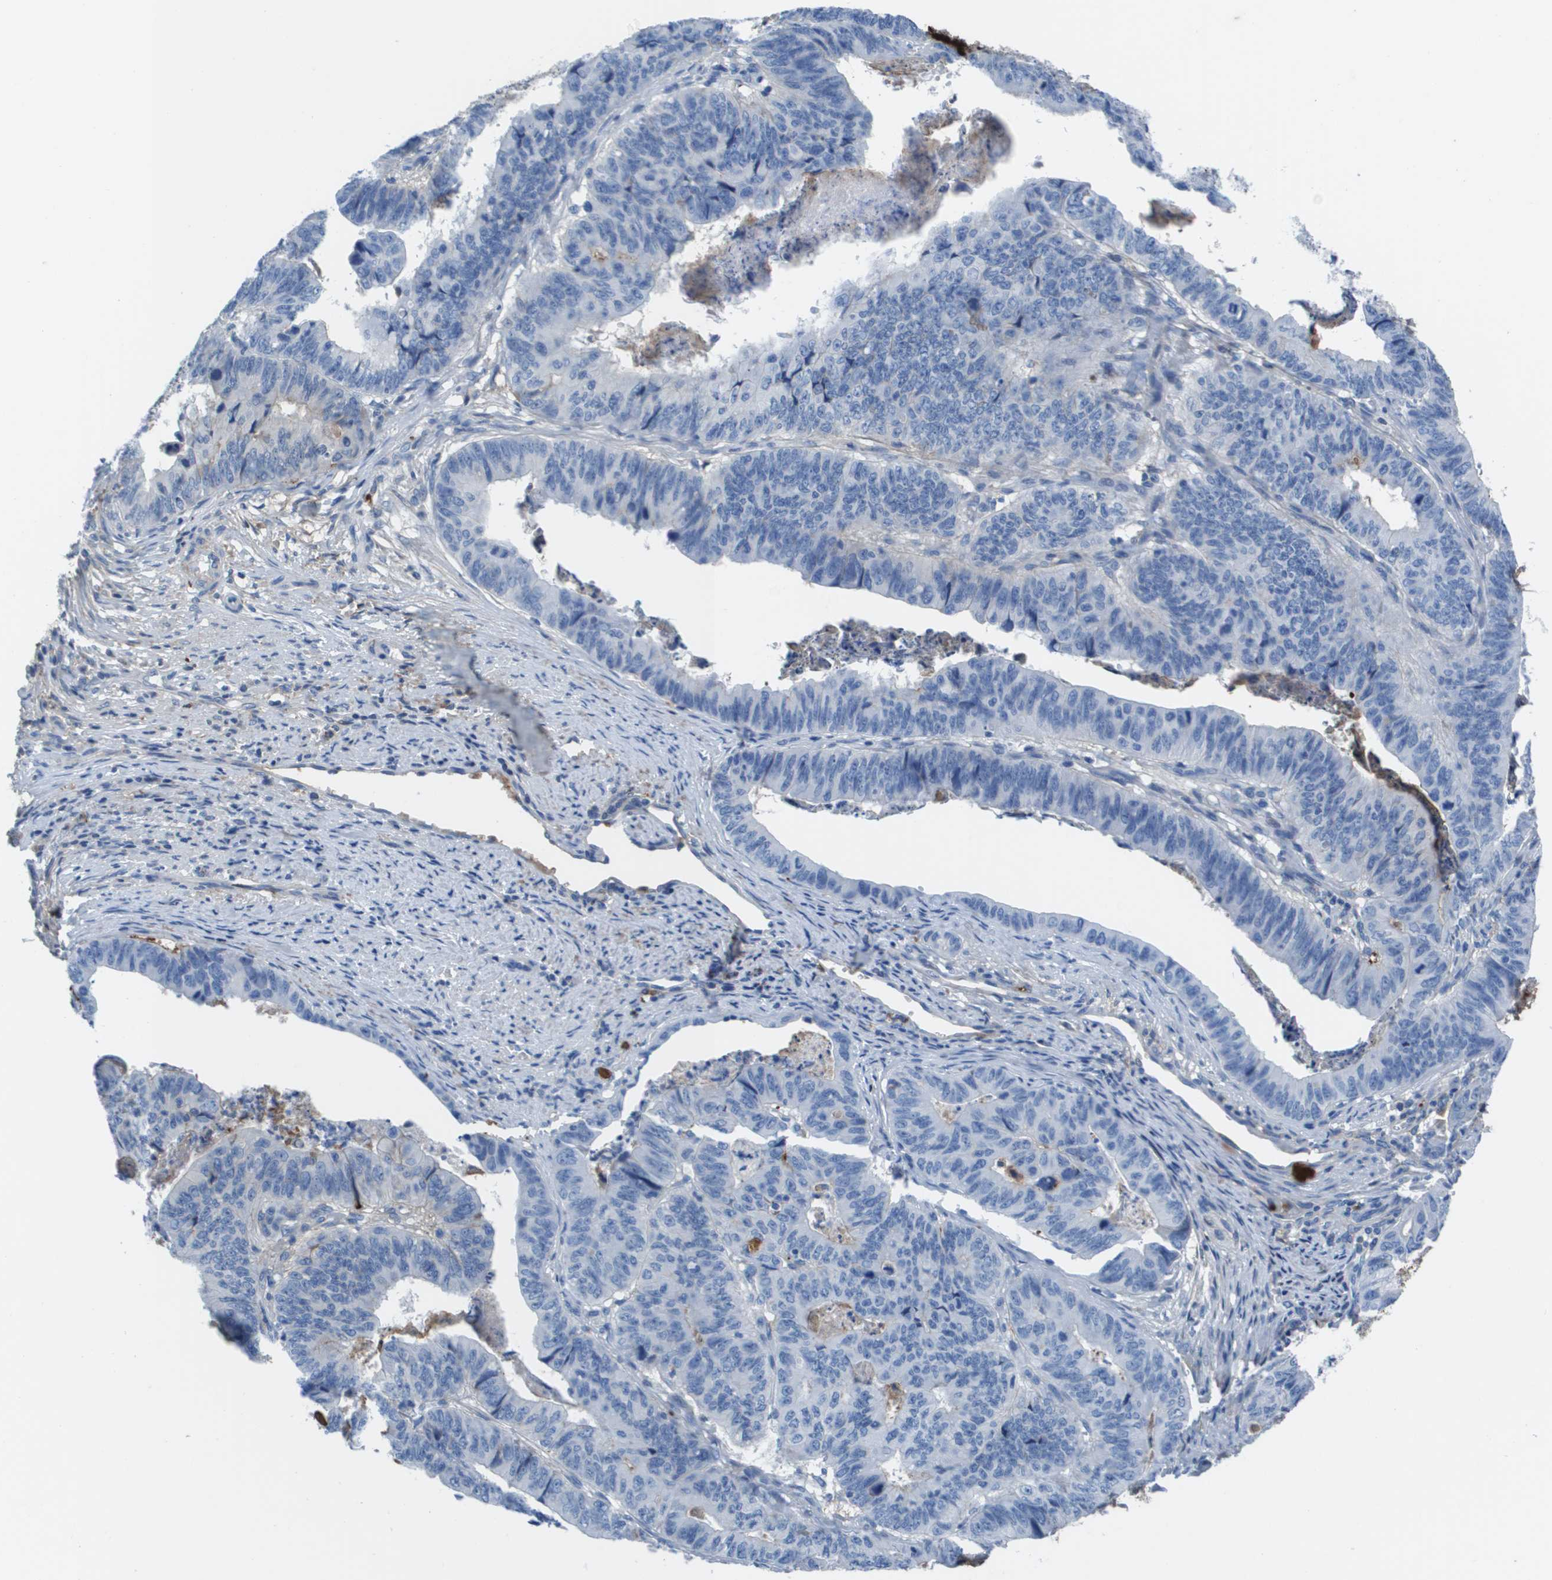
{"staining": {"intensity": "negative", "quantity": "none", "location": "none"}, "tissue": "stomach cancer", "cell_type": "Tumor cells", "image_type": "cancer", "snomed": [{"axis": "morphology", "description": "Adenocarcinoma, NOS"}, {"axis": "topography", "description": "Stomach, lower"}], "caption": "Adenocarcinoma (stomach) was stained to show a protein in brown. There is no significant positivity in tumor cells.", "gene": "VTN", "patient": {"sex": "male", "age": 77}}